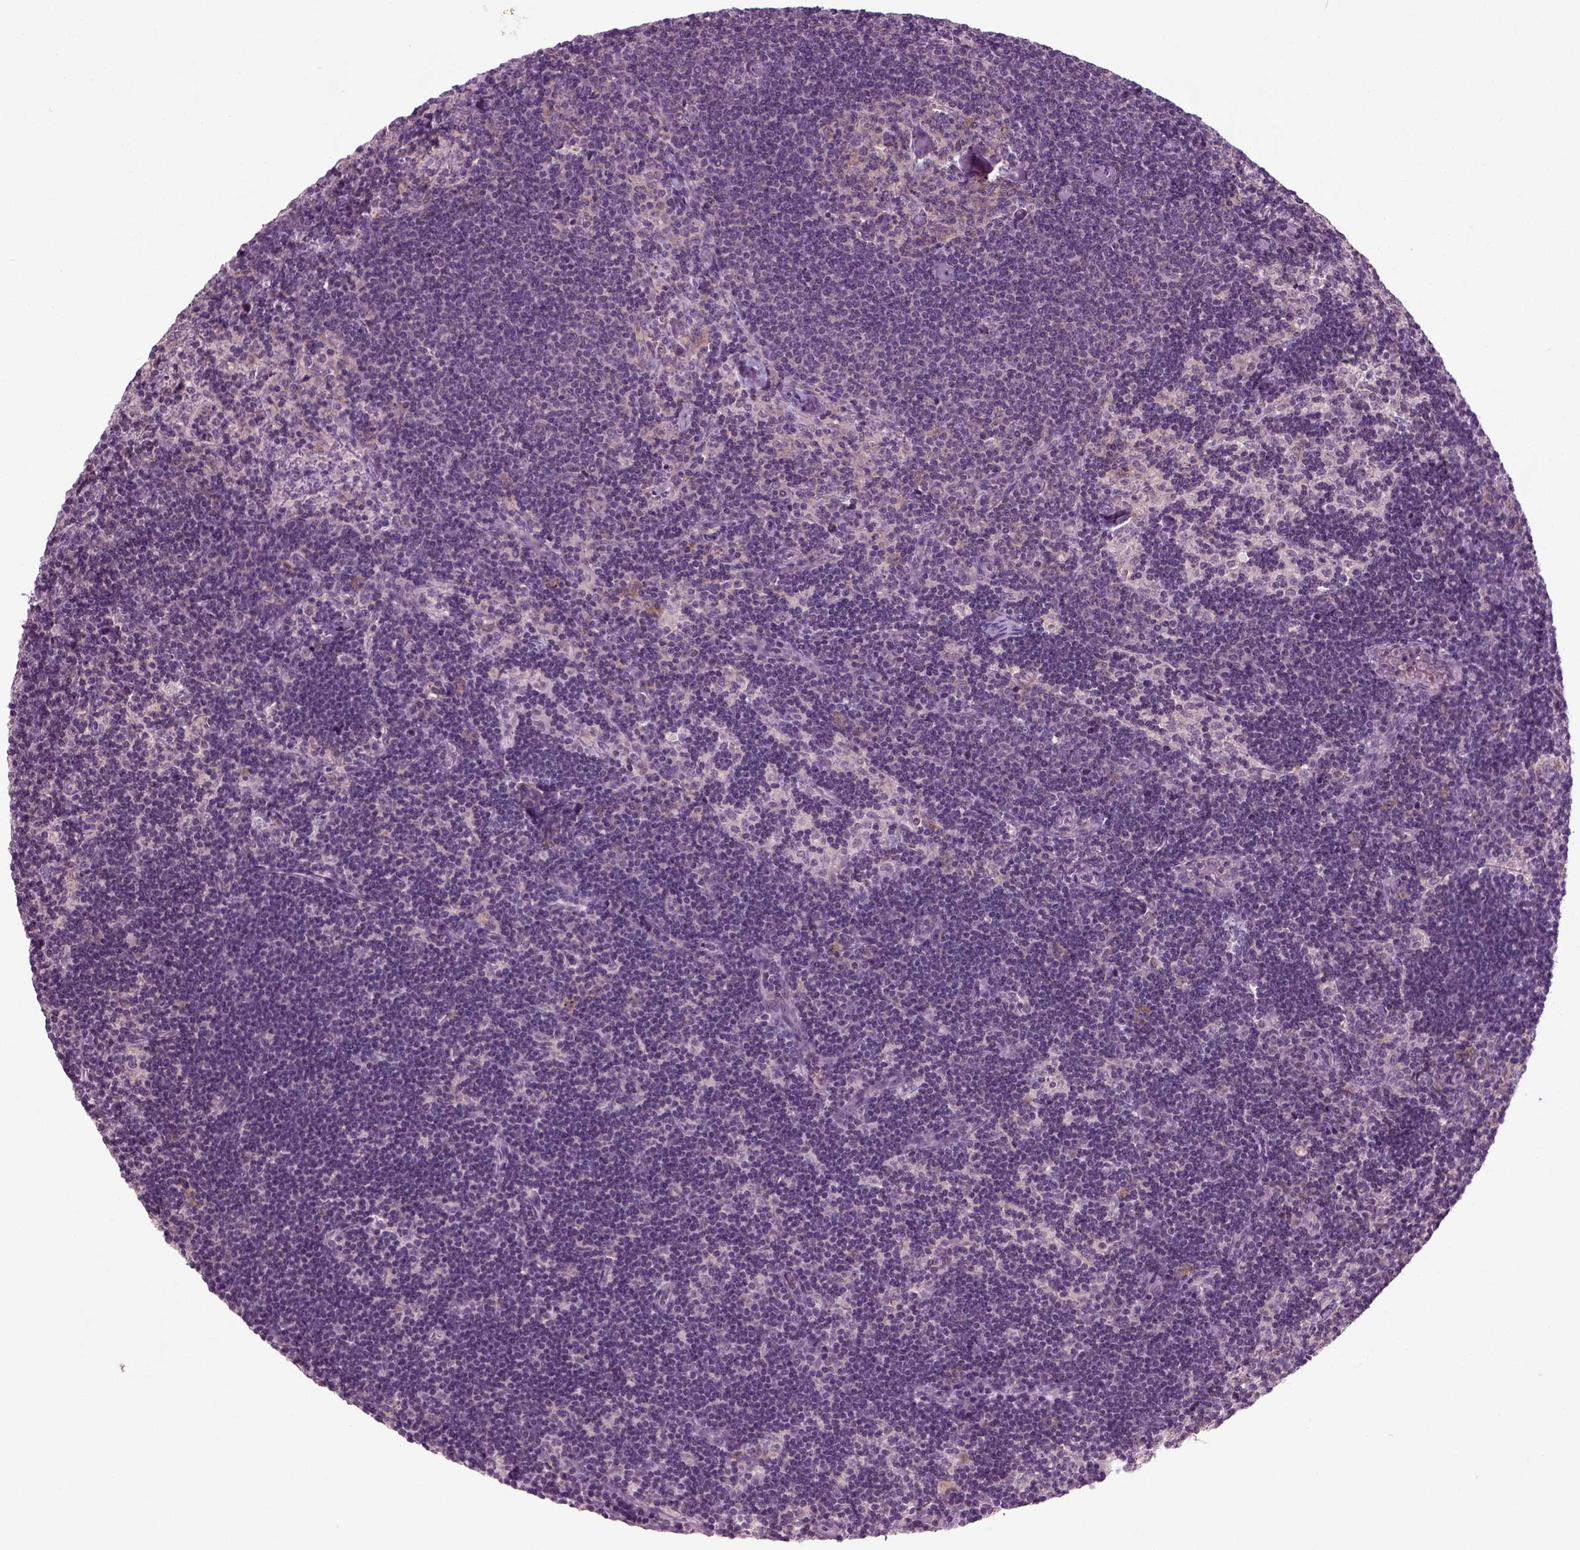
{"staining": {"intensity": "weak", "quantity": "<25%", "location": "cytoplasmic/membranous"}, "tissue": "lymph node", "cell_type": "Germinal center cells", "image_type": "normal", "snomed": [{"axis": "morphology", "description": "Normal tissue, NOS"}, {"axis": "topography", "description": "Lymph node"}], "caption": "Germinal center cells show no significant expression in unremarkable lymph node. (Brightfield microscopy of DAB immunohistochemistry at high magnification).", "gene": "RND2", "patient": {"sex": "female", "age": 34}}